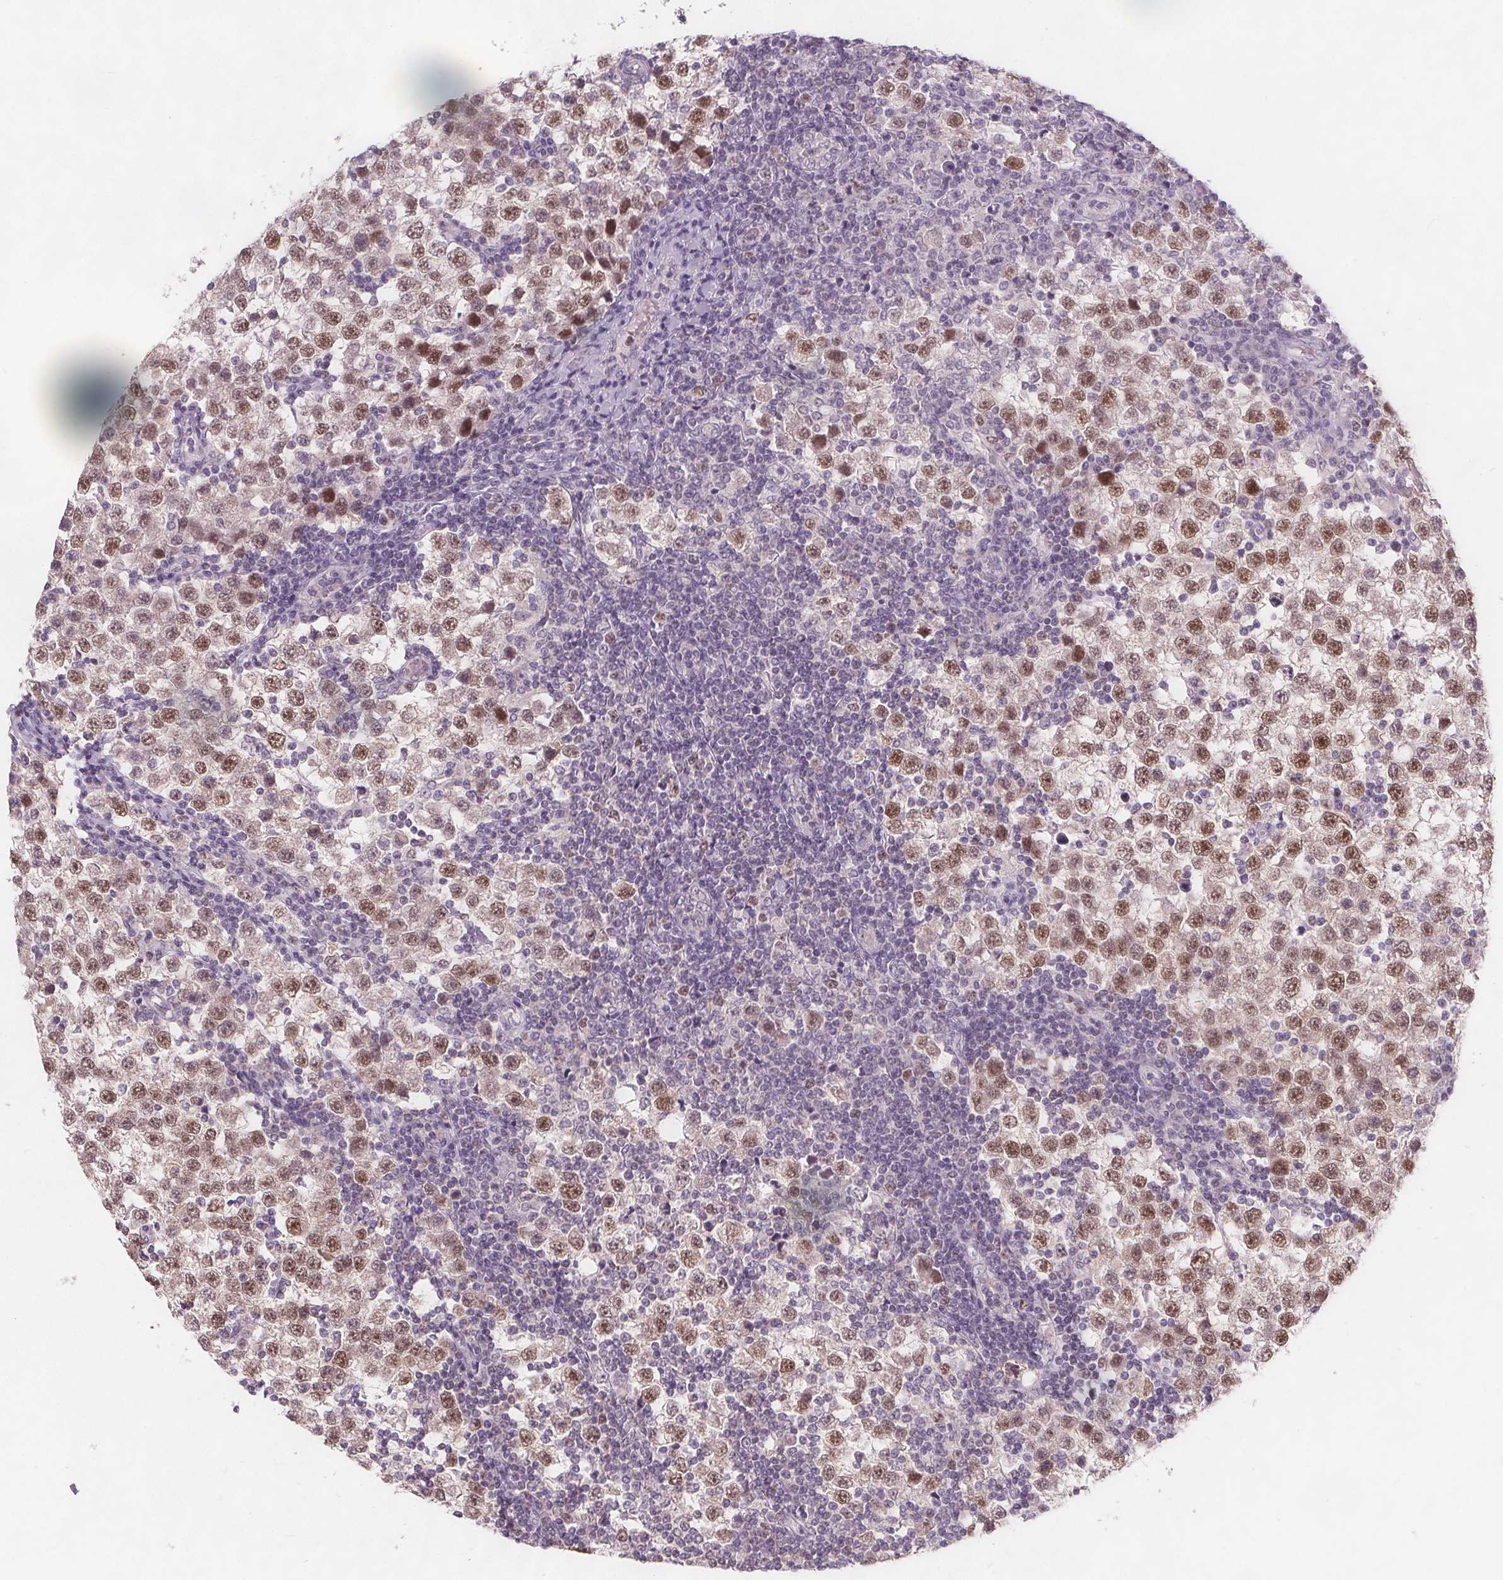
{"staining": {"intensity": "moderate", "quantity": ">75%", "location": "nuclear"}, "tissue": "testis cancer", "cell_type": "Tumor cells", "image_type": "cancer", "snomed": [{"axis": "morphology", "description": "Seminoma, NOS"}, {"axis": "topography", "description": "Testis"}], "caption": "Moderate nuclear staining is present in approximately >75% of tumor cells in testis cancer. (DAB IHC with brightfield microscopy, high magnification).", "gene": "TIPIN", "patient": {"sex": "male", "age": 34}}